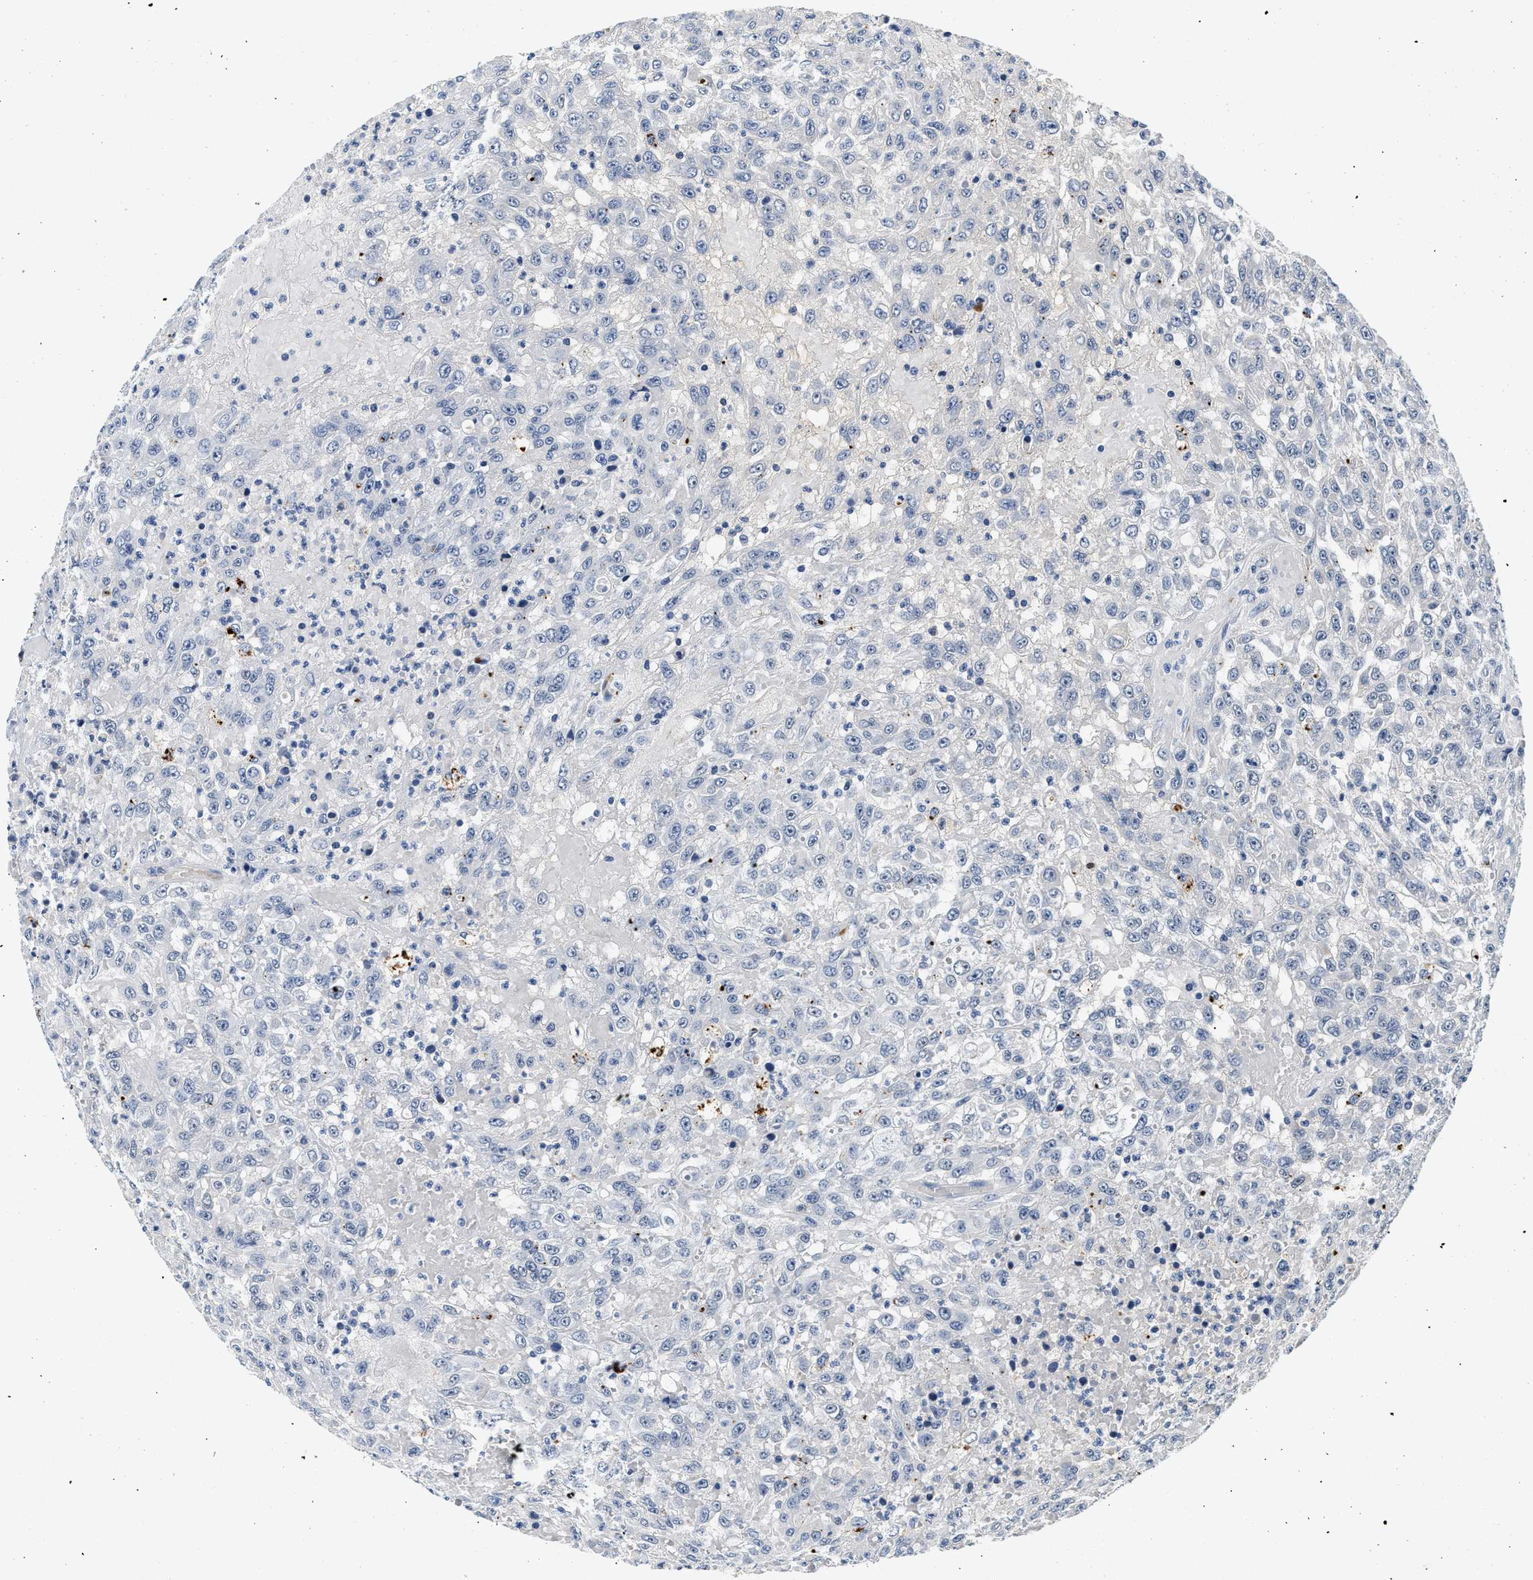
{"staining": {"intensity": "negative", "quantity": "none", "location": "none"}, "tissue": "urothelial cancer", "cell_type": "Tumor cells", "image_type": "cancer", "snomed": [{"axis": "morphology", "description": "Urothelial carcinoma, High grade"}, {"axis": "topography", "description": "Urinary bladder"}], "caption": "The image demonstrates no significant staining in tumor cells of high-grade urothelial carcinoma. (DAB (3,3'-diaminobenzidine) immunohistochemistry (IHC) visualized using brightfield microscopy, high magnification).", "gene": "MED22", "patient": {"sex": "male", "age": 46}}